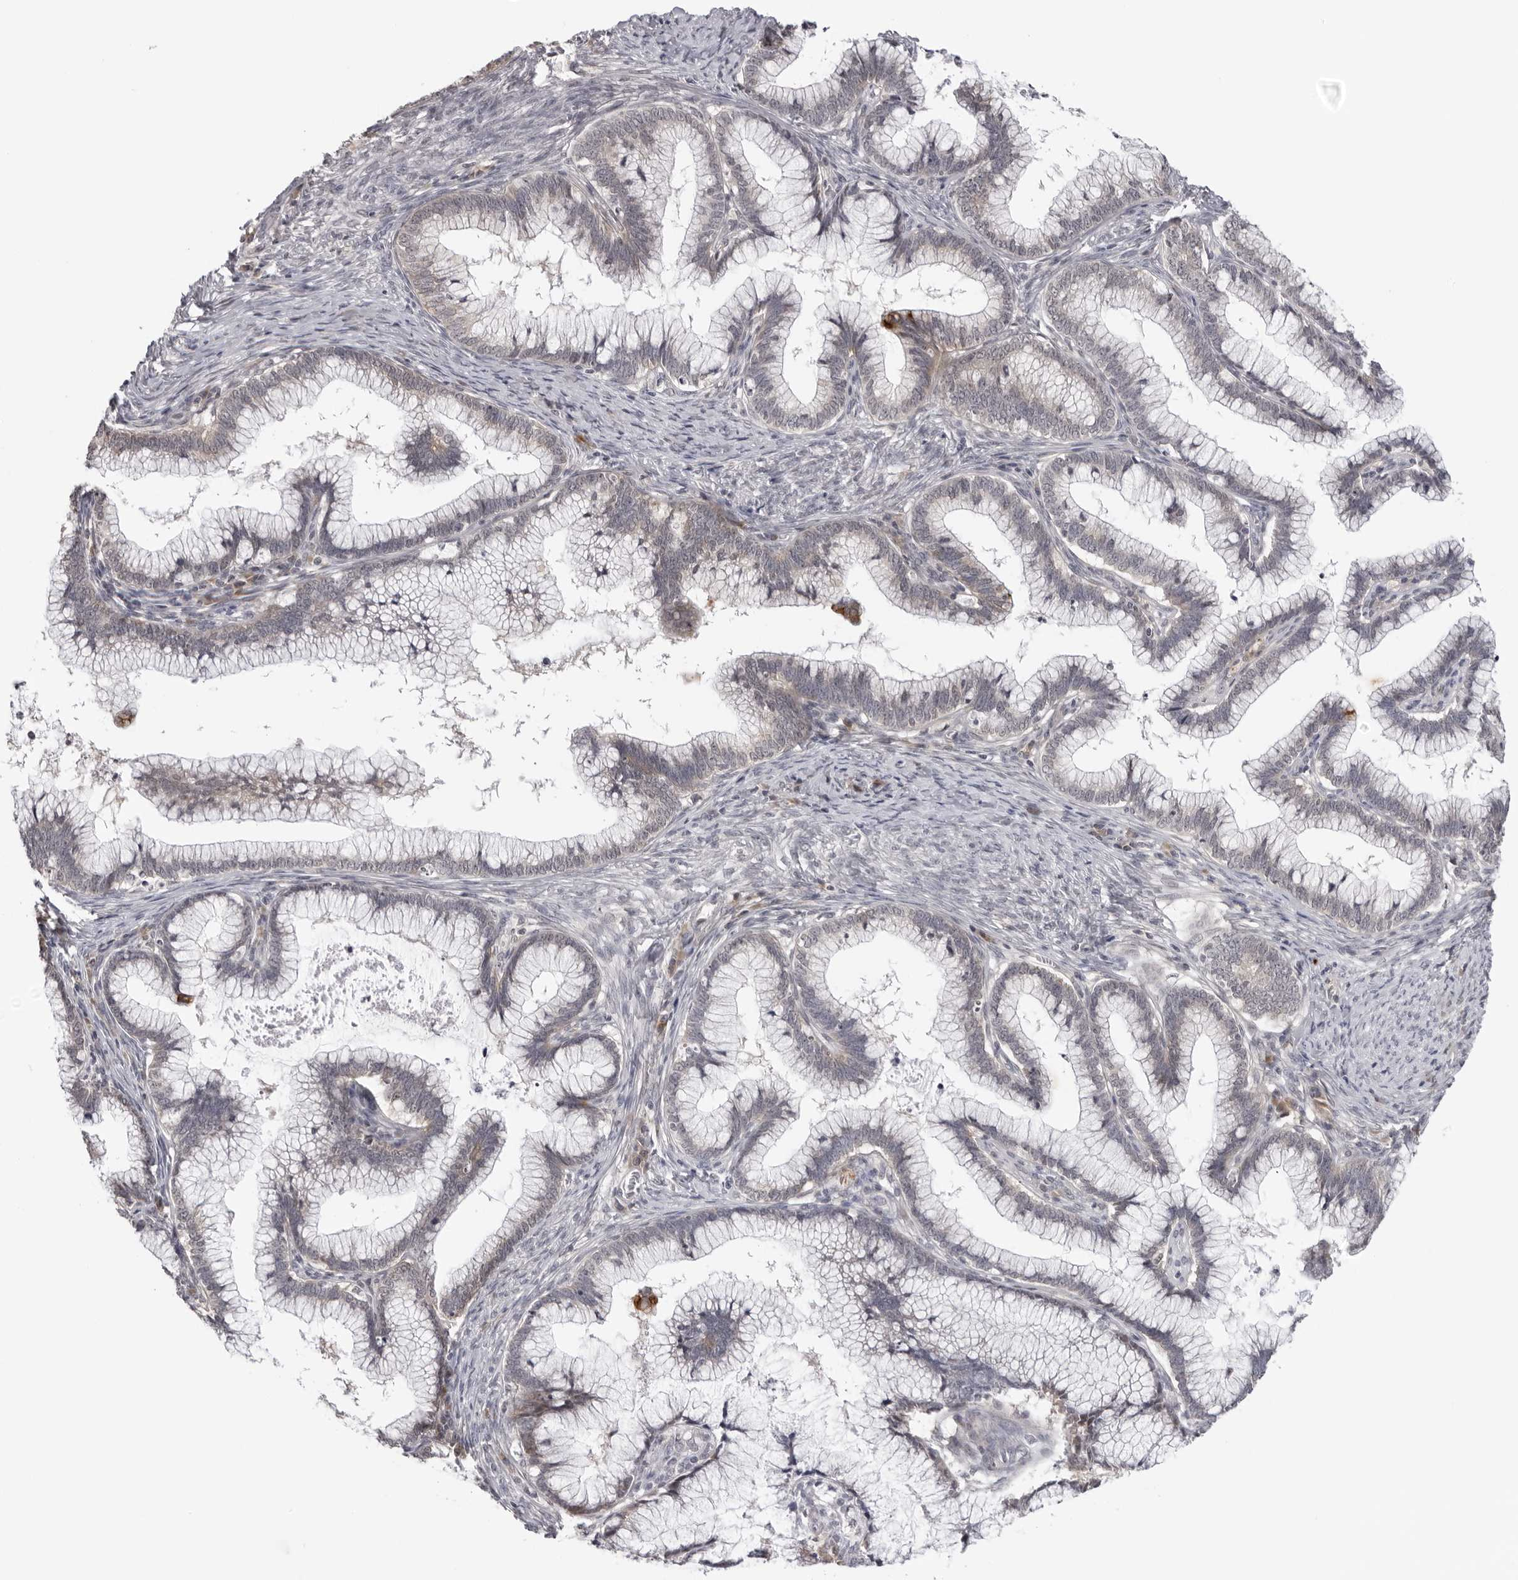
{"staining": {"intensity": "negative", "quantity": "none", "location": "none"}, "tissue": "cervical cancer", "cell_type": "Tumor cells", "image_type": "cancer", "snomed": [{"axis": "morphology", "description": "Adenocarcinoma, NOS"}, {"axis": "topography", "description": "Cervix"}], "caption": "DAB (3,3'-diaminobenzidine) immunohistochemical staining of cervical adenocarcinoma displays no significant positivity in tumor cells.", "gene": "PRUNE1", "patient": {"sex": "female", "age": 36}}